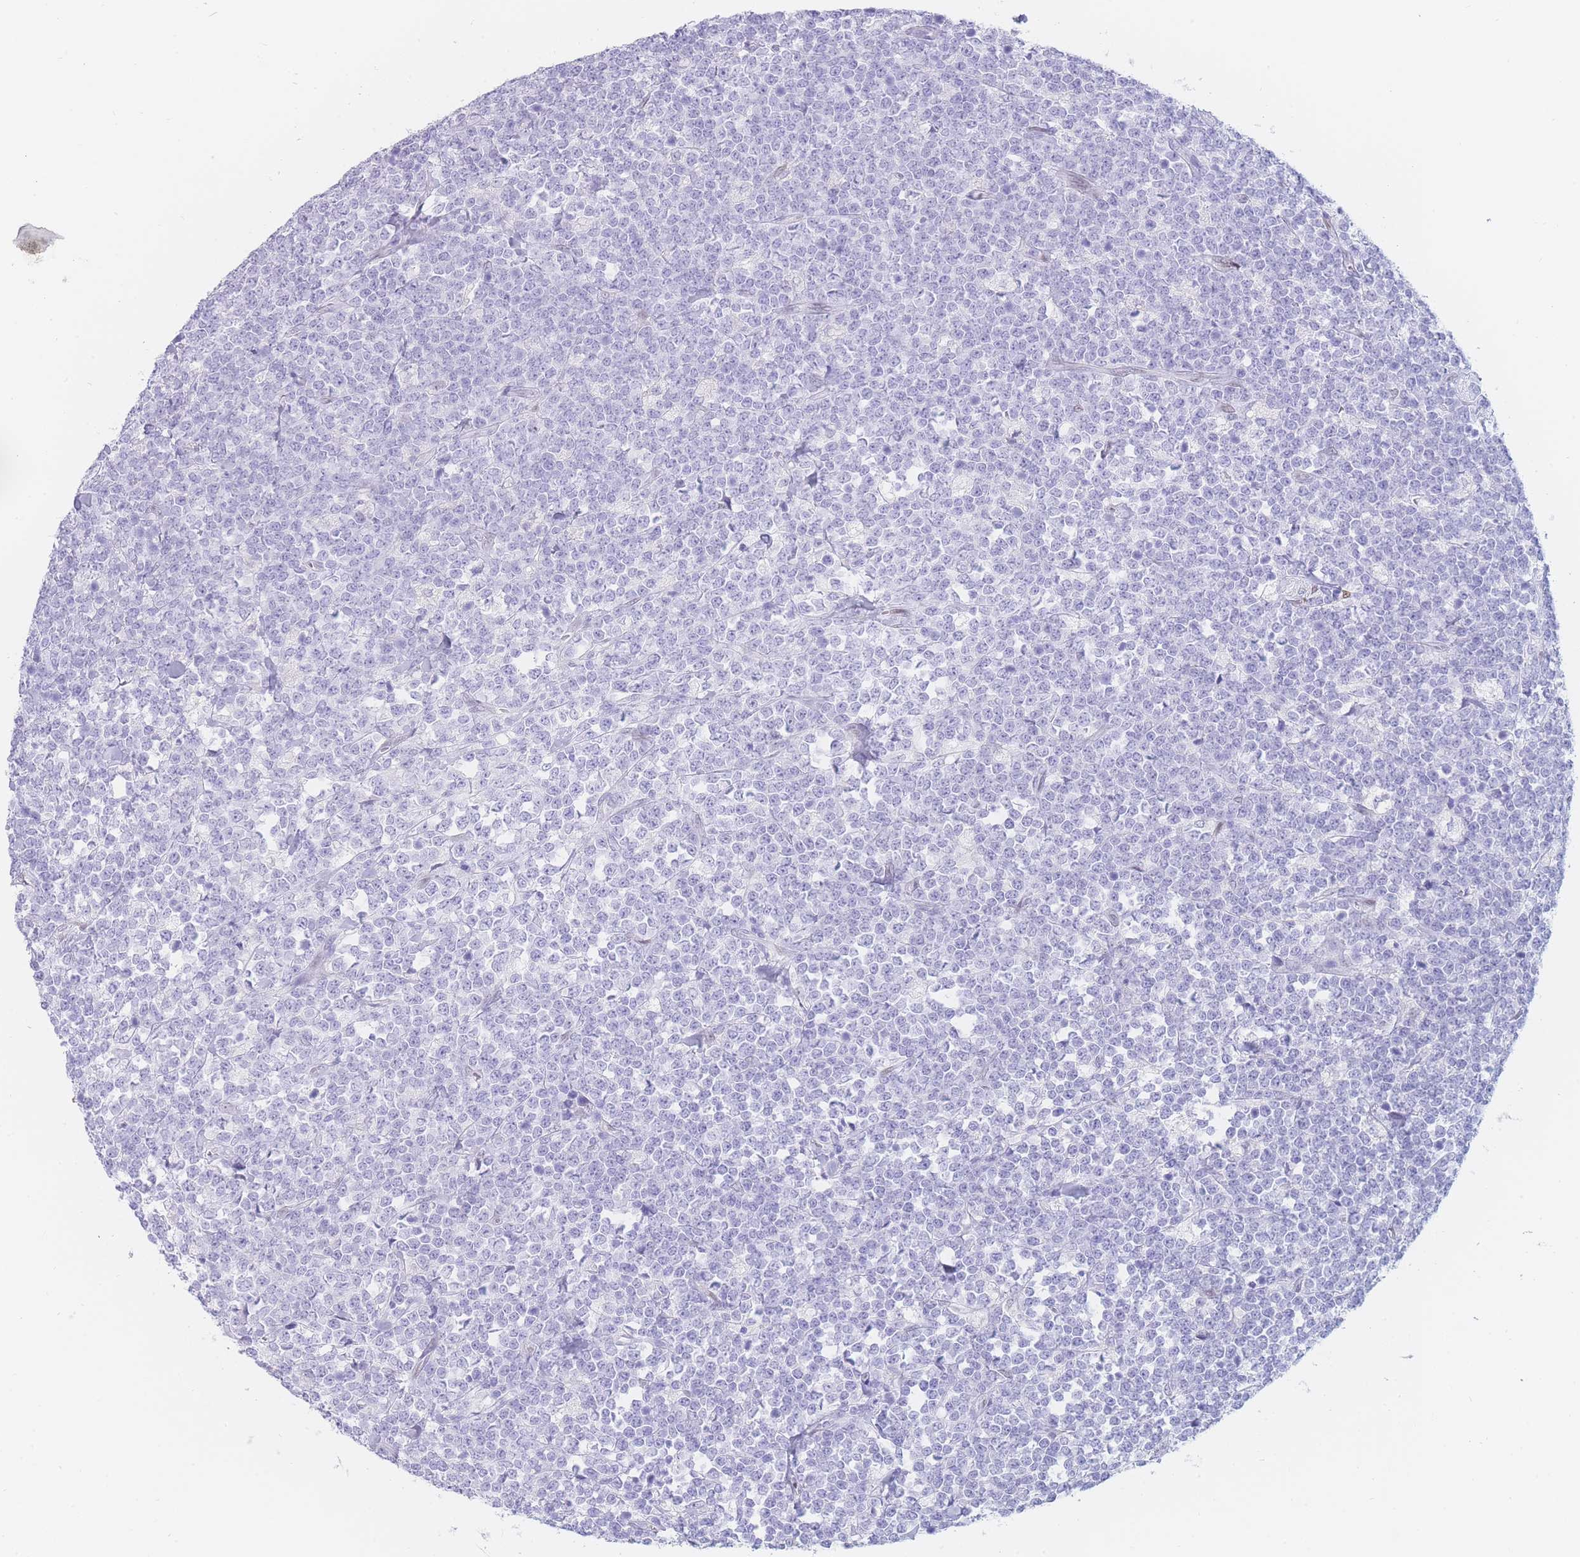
{"staining": {"intensity": "negative", "quantity": "none", "location": "none"}, "tissue": "lymphoma", "cell_type": "Tumor cells", "image_type": "cancer", "snomed": [{"axis": "morphology", "description": "Malignant lymphoma, non-Hodgkin's type, High grade"}, {"axis": "topography", "description": "Small intestine"}, {"axis": "topography", "description": "Colon"}], "caption": "The IHC image has no significant staining in tumor cells of malignant lymphoma, non-Hodgkin's type (high-grade) tissue.", "gene": "PSMB5", "patient": {"sex": "male", "age": 8}}